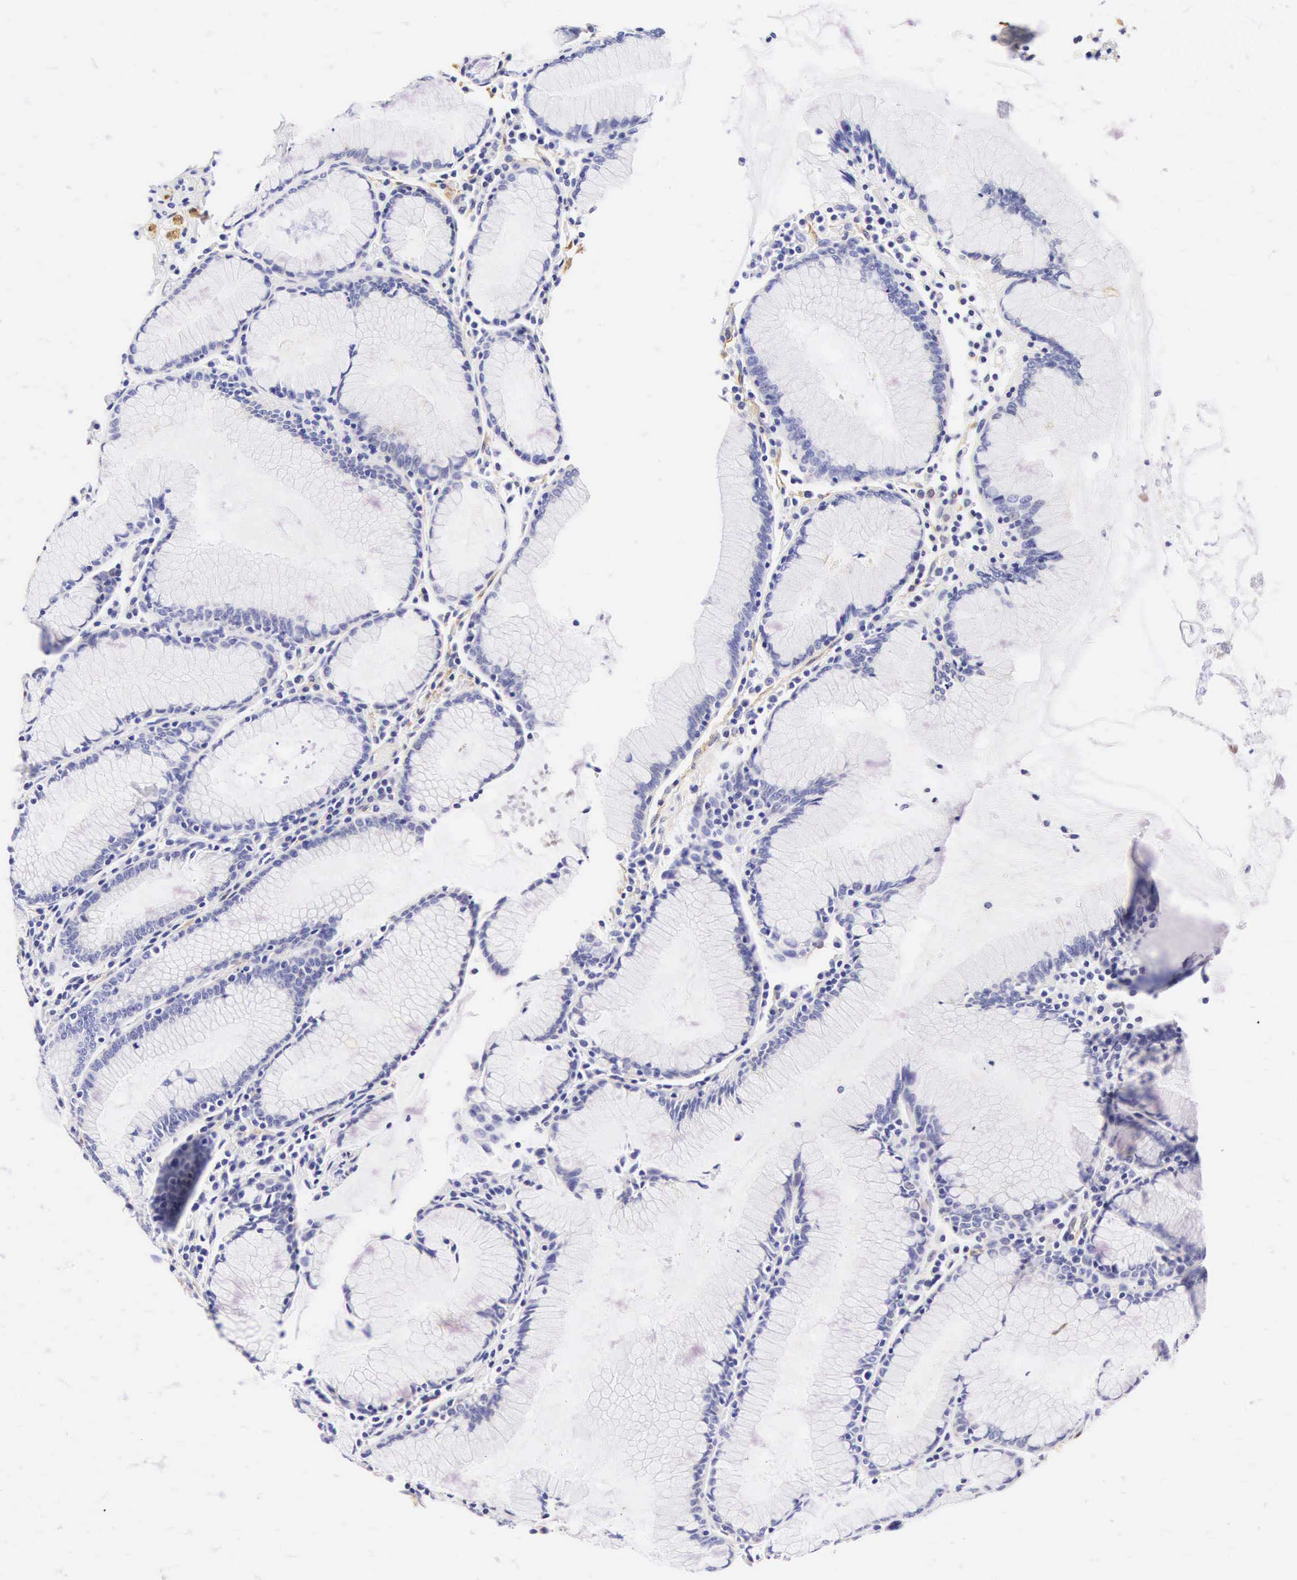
{"staining": {"intensity": "negative", "quantity": "none", "location": "none"}, "tissue": "stomach", "cell_type": "Glandular cells", "image_type": "normal", "snomed": [{"axis": "morphology", "description": "Normal tissue, NOS"}, {"axis": "topography", "description": "Stomach, lower"}], "caption": "Glandular cells are negative for protein expression in normal human stomach. (Brightfield microscopy of DAB (3,3'-diaminobenzidine) immunohistochemistry at high magnification).", "gene": "CNN1", "patient": {"sex": "female", "age": 43}}